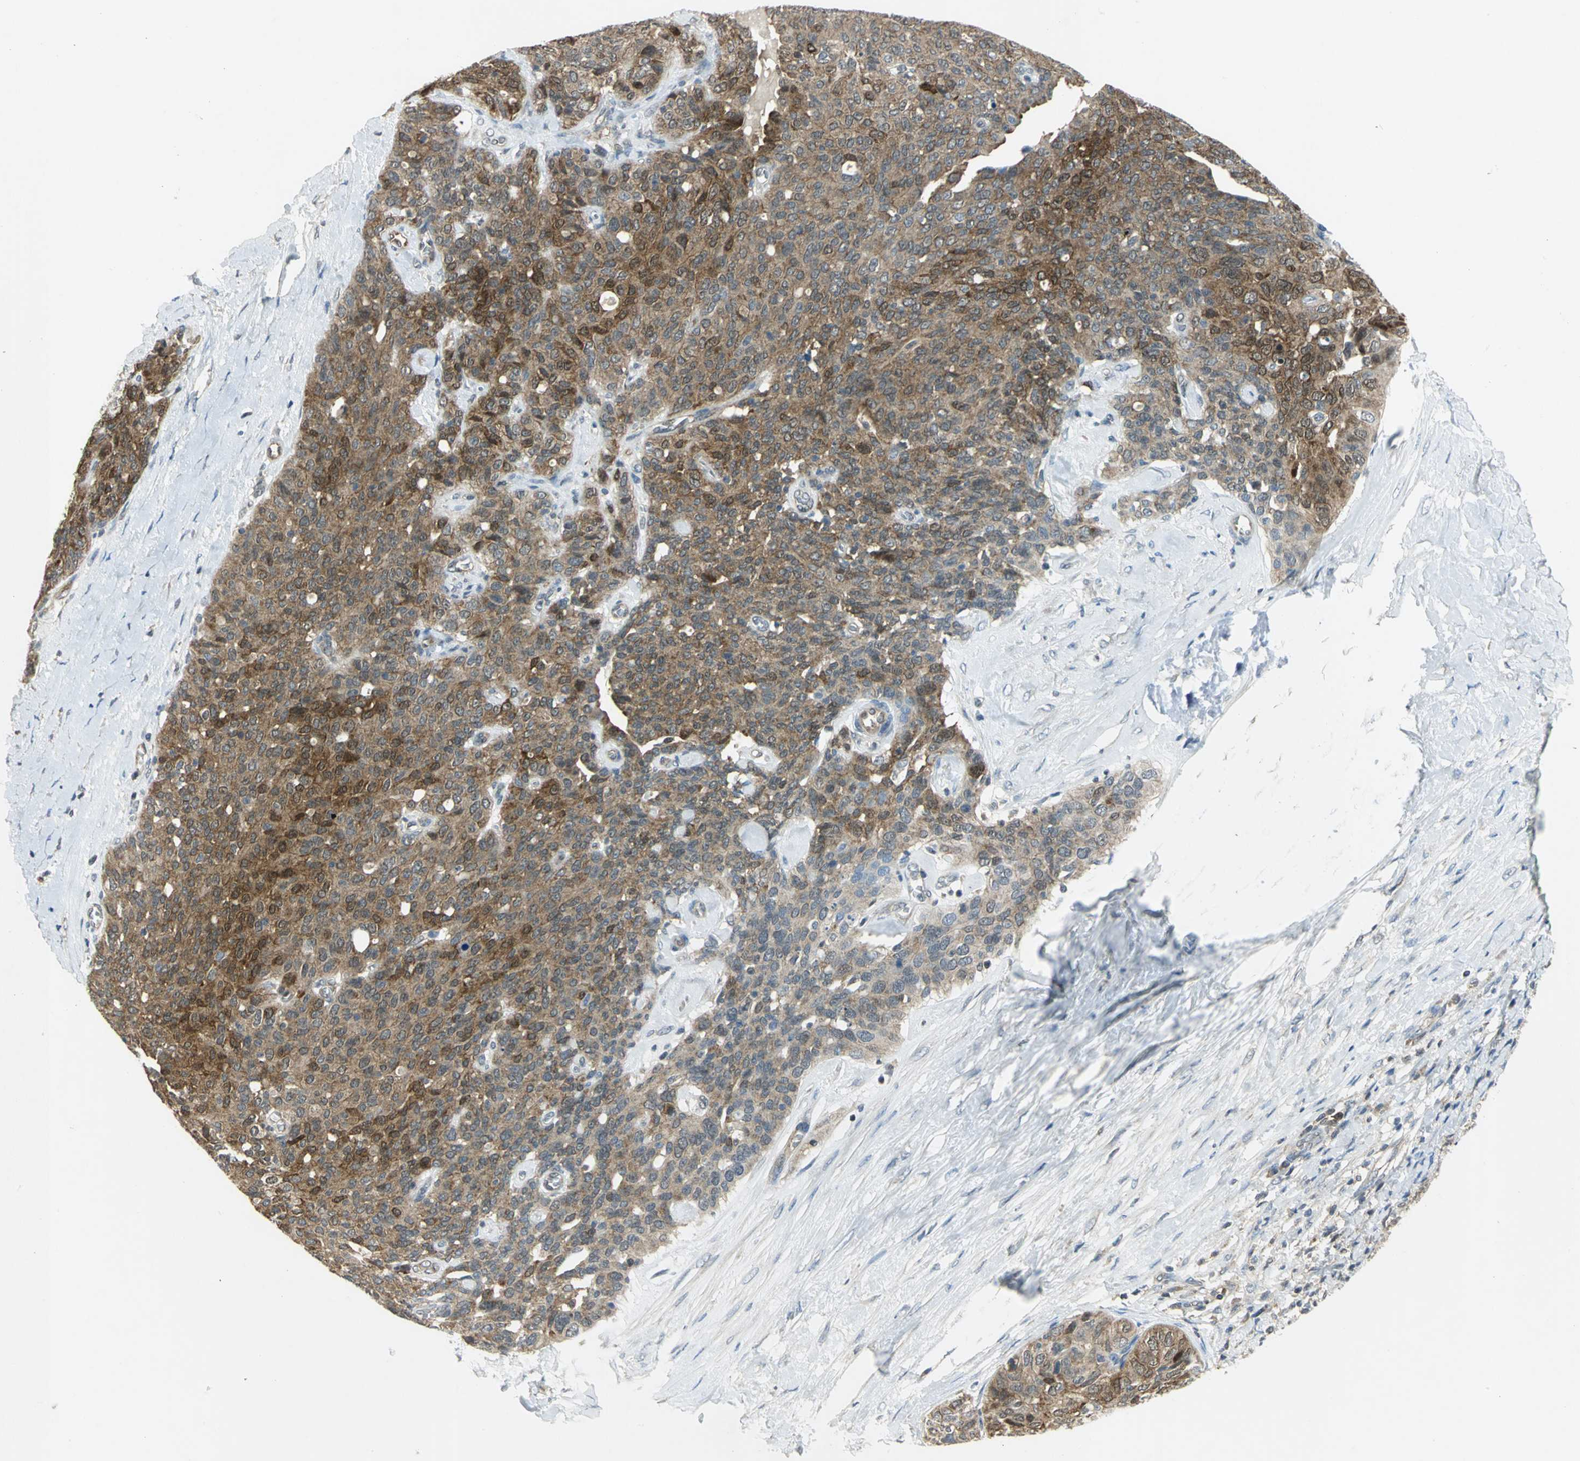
{"staining": {"intensity": "moderate", "quantity": ">75%", "location": "cytoplasmic/membranous,nuclear"}, "tissue": "ovarian cancer", "cell_type": "Tumor cells", "image_type": "cancer", "snomed": [{"axis": "morphology", "description": "Carcinoma, endometroid"}, {"axis": "topography", "description": "Ovary"}], "caption": "Human endometroid carcinoma (ovarian) stained with a brown dye exhibits moderate cytoplasmic/membranous and nuclear positive staining in approximately >75% of tumor cells.", "gene": "PPIA", "patient": {"sex": "female", "age": 60}}